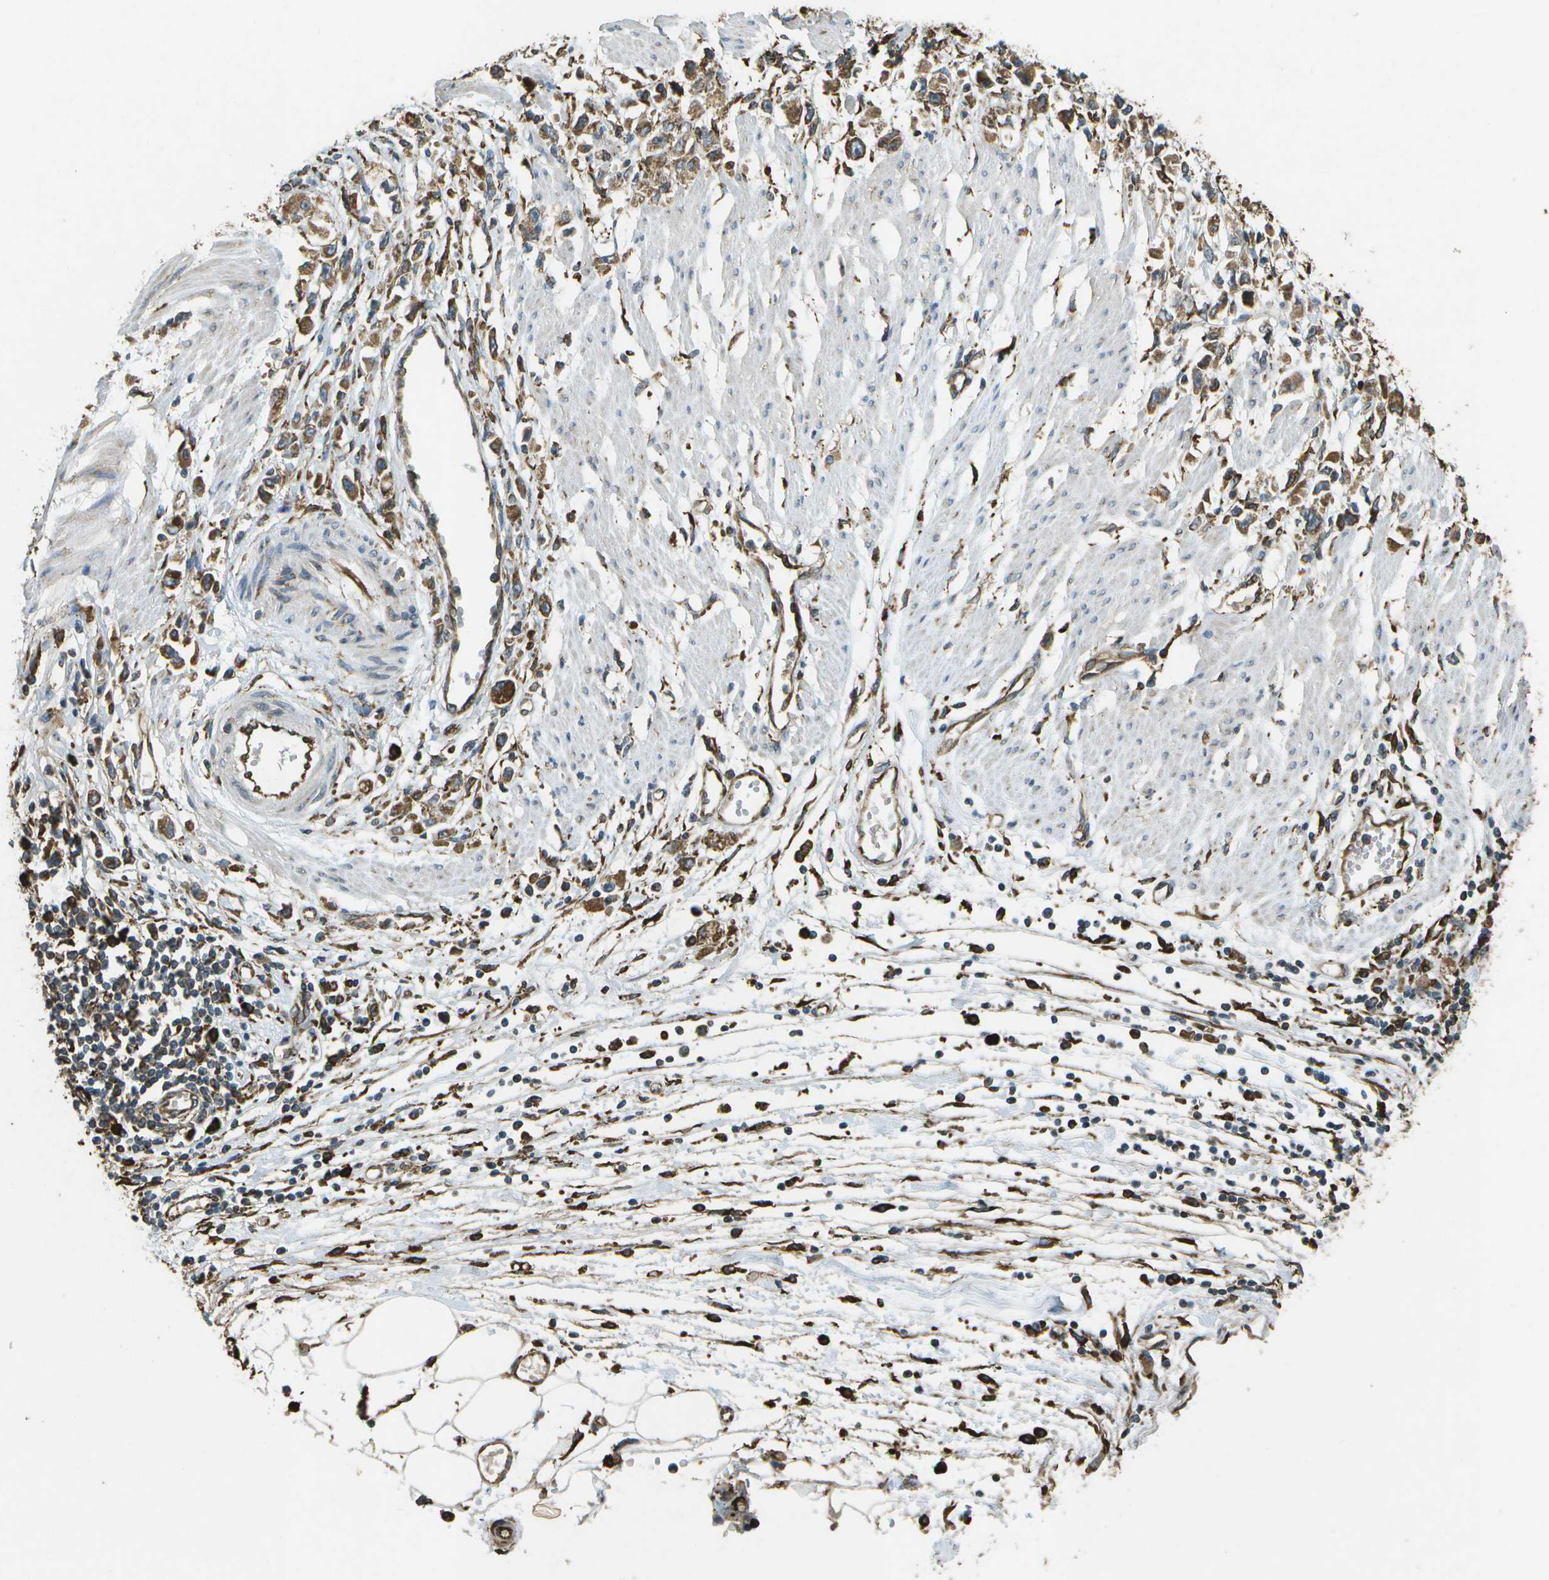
{"staining": {"intensity": "moderate", "quantity": ">75%", "location": "cytoplasmic/membranous"}, "tissue": "stomach cancer", "cell_type": "Tumor cells", "image_type": "cancer", "snomed": [{"axis": "morphology", "description": "Adenocarcinoma, NOS"}, {"axis": "topography", "description": "Stomach"}], "caption": "High-magnification brightfield microscopy of adenocarcinoma (stomach) stained with DAB (3,3'-diaminobenzidine) (brown) and counterstained with hematoxylin (blue). tumor cells exhibit moderate cytoplasmic/membranous positivity is appreciated in approximately>75% of cells.", "gene": "PDIA4", "patient": {"sex": "female", "age": 59}}